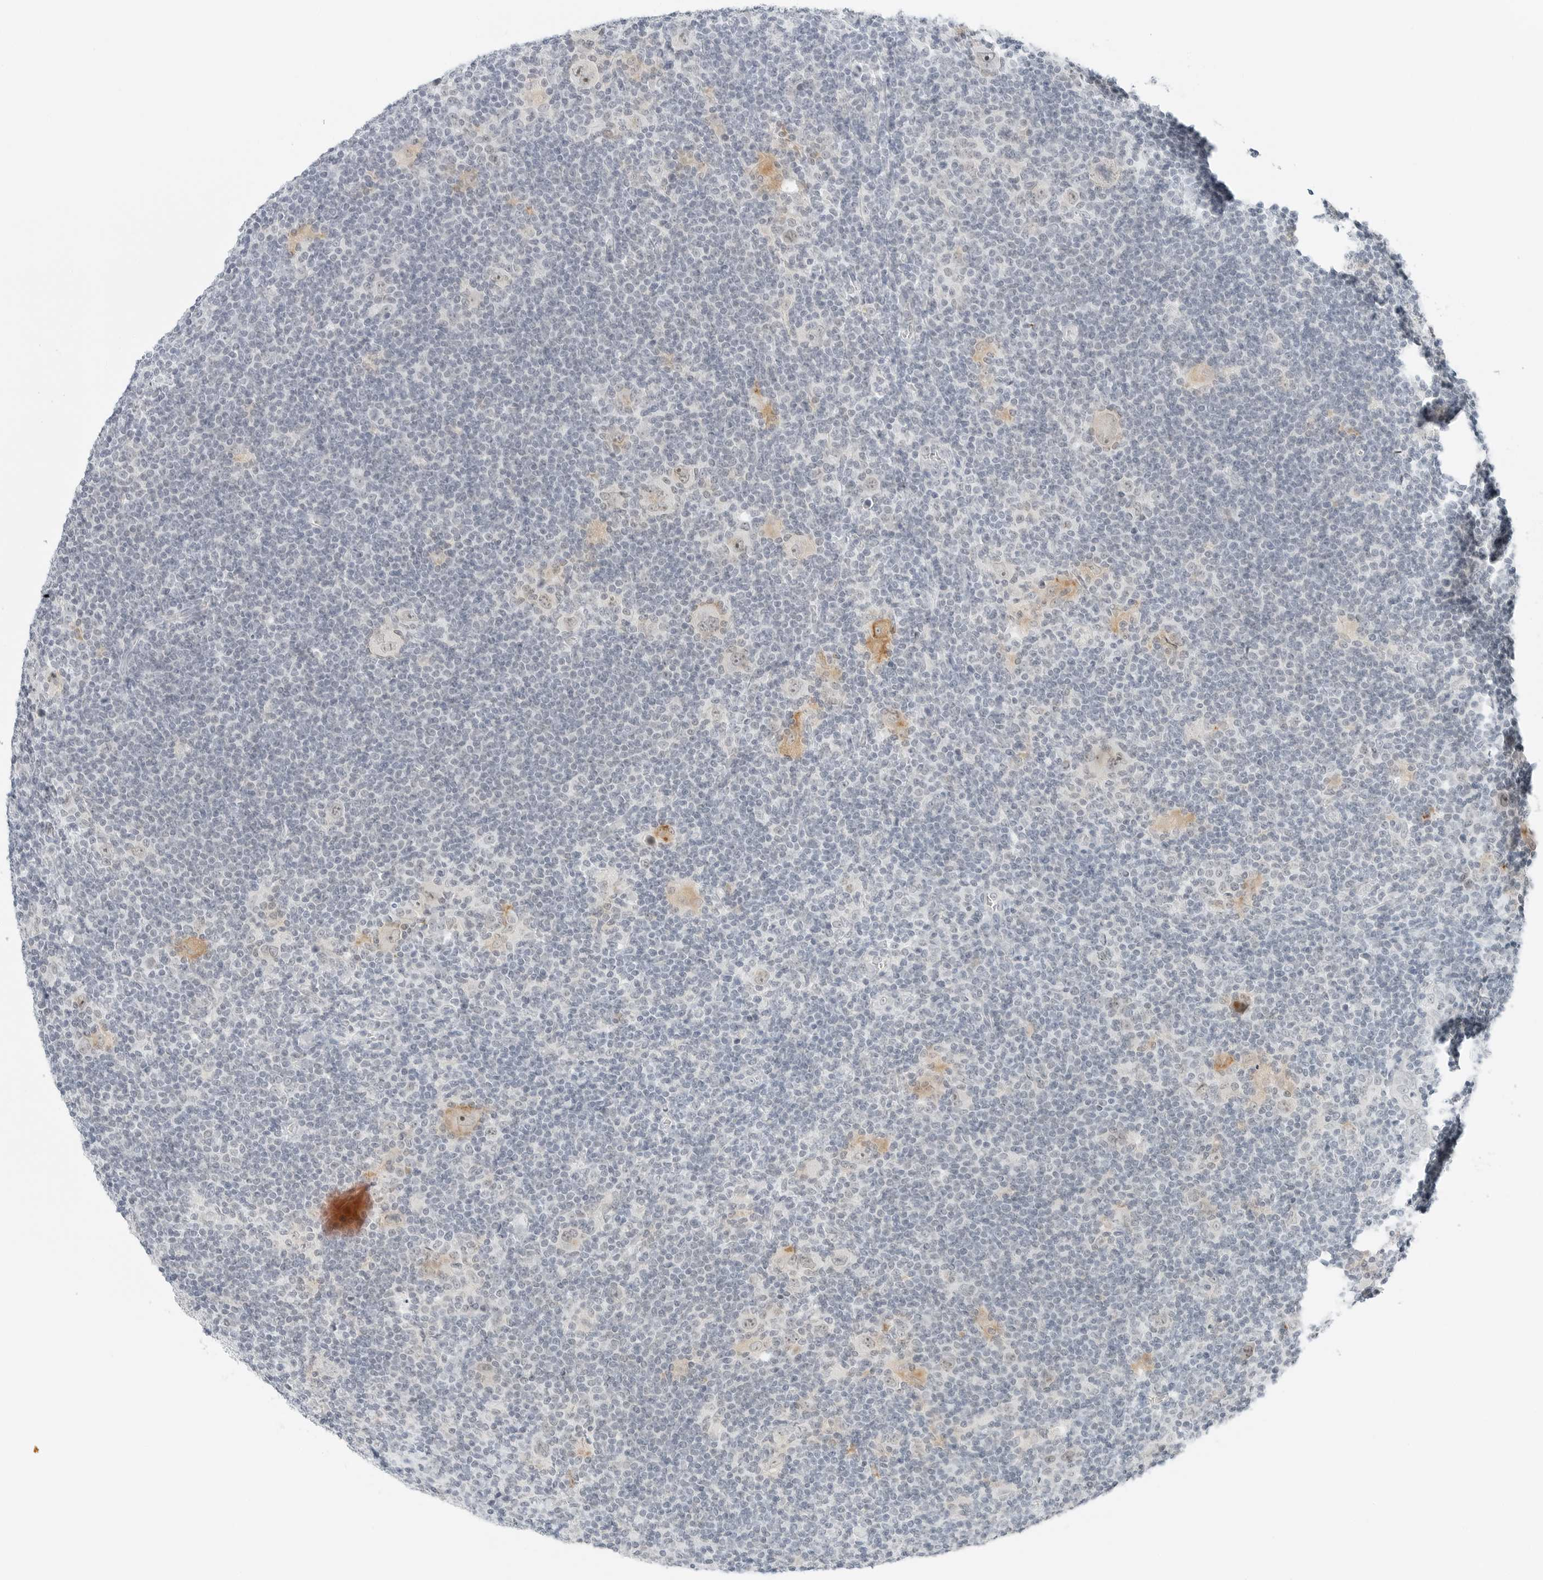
{"staining": {"intensity": "weak", "quantity": "<25%", "location": "nuclear"}, "tissue": "lymphoma", "cell_type": "Tumor cells", "image_type": "cancer", "snomed": [{"axis": "morphology", "description": "Hodgkin's disease, NOS"}, {"axis": "topography", "description": "Lymph node"}], "caption": "This micrograph is of lymphoma stained with immunohistochemistry (IHC) to label a protein in brown with the nuclei are counter-stained blue. There is no staining in tumor cells.", "gene": "CCSAP", "patient": {"sex": "female", "age": 57}}